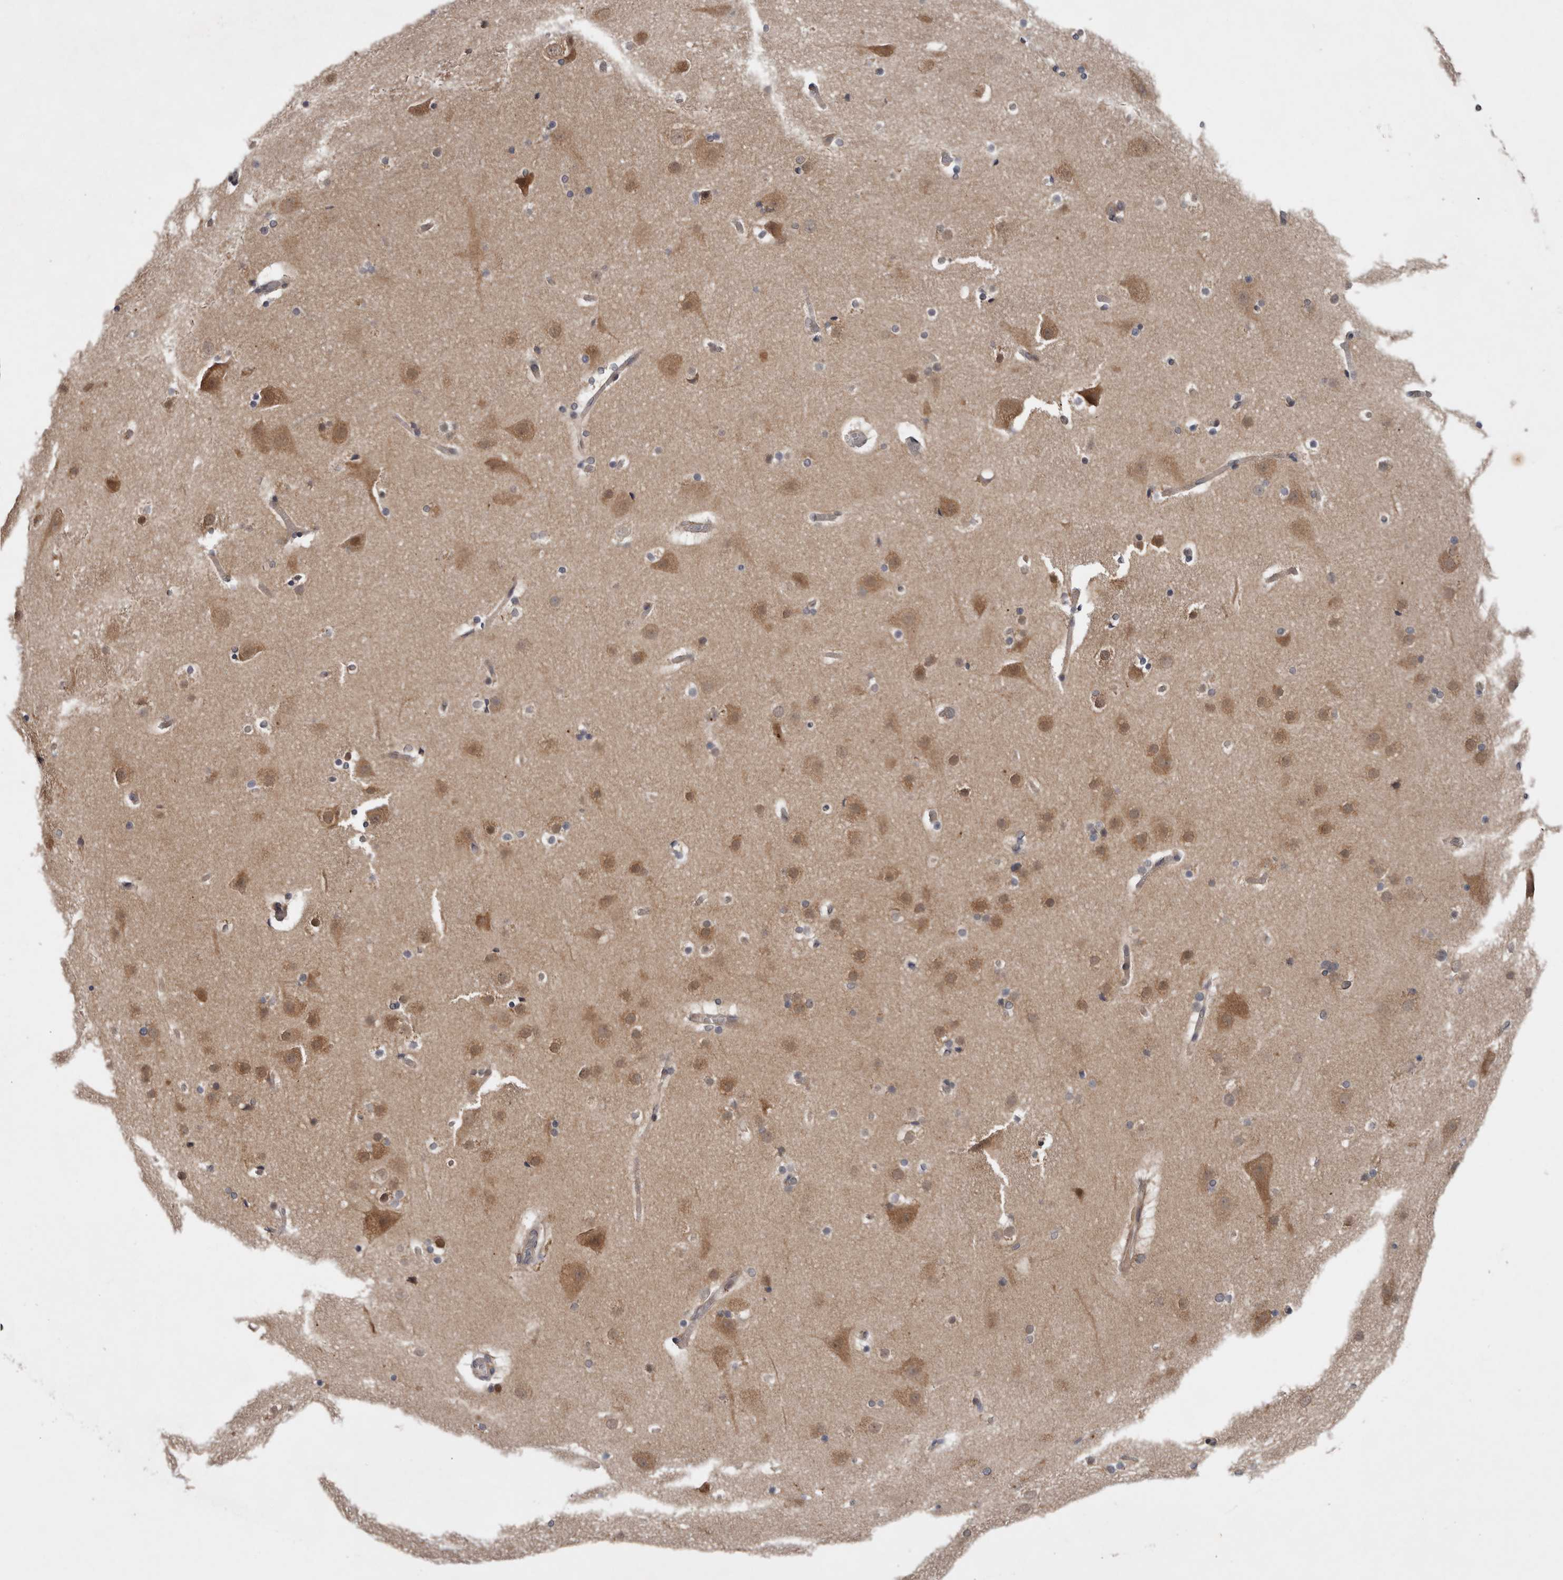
{"staining": {"intensity": "negative", "quantity": "none", "location": "none"}, "tissue": "cerebral cortex", "cell_type": "Endothelial cells", "image_type": "normal", "snomed": [{"axis": "morphology", "description": "Normal tissue, NOS"}, {"axis": "topography", "description": "Cerebral cortex"}], "caption": "The immunohistochemistry micrograph has no significant positivity in endothelial cells of cerebral cortex. (DAB immunohistochemistry with hematoxylin counter stain).", "gene": "CHML", "patient": {"sex": "male", "age": 57}}